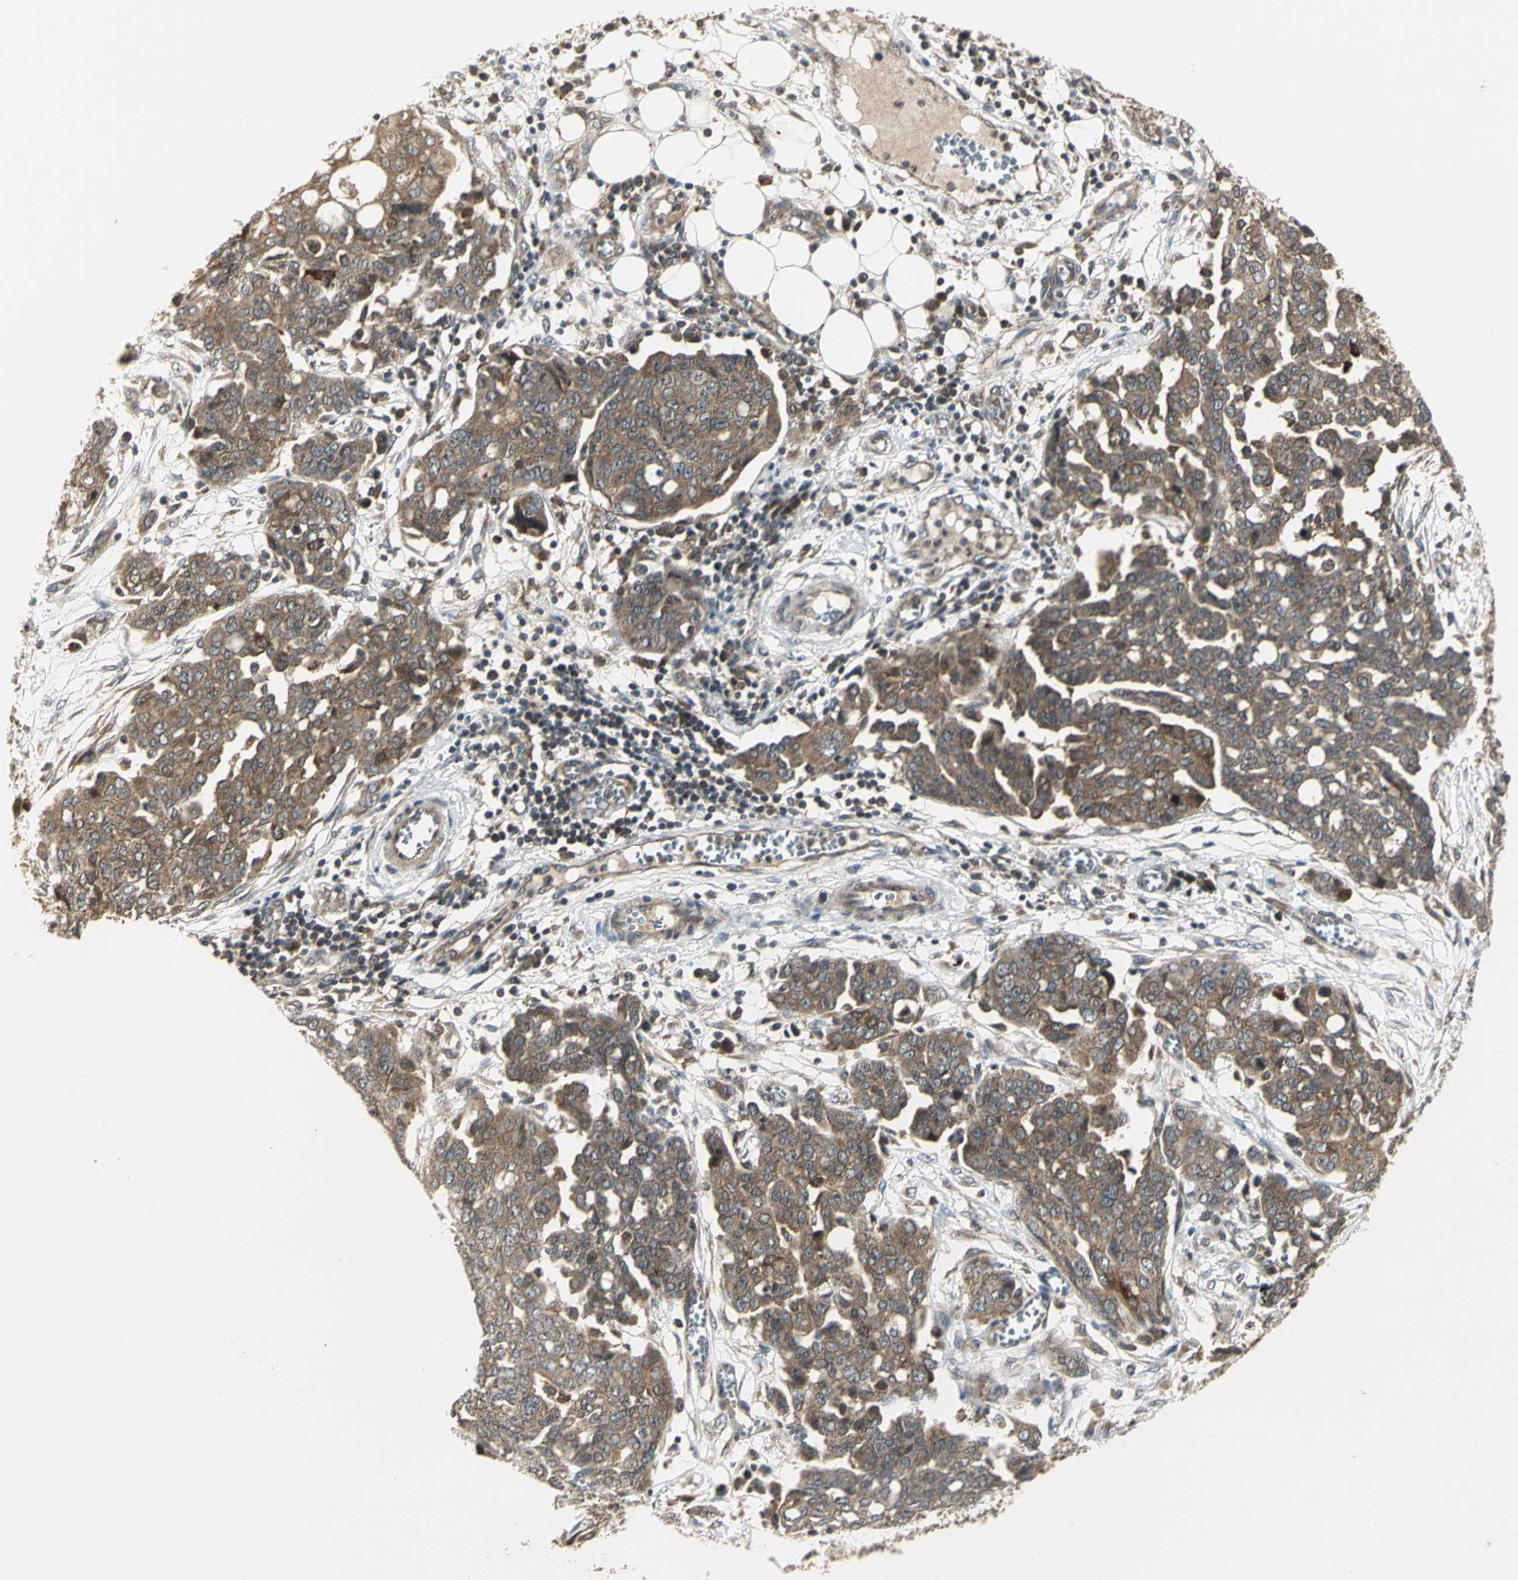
{"staining": {"intensity": "moderate", "quantity": ">75%", "location": "cytoplasmic/membranous"}, "tissue": "ovarian cancer", "cell_type": "Tumor cells", "image_type": "cancer", "snomed": [{"axis": "morphology", "description": "Cystadenocarcinoma, serous, NOS"}, {"axis": "topography", "description": "Soft tissue"}, {"axis": "topography", "description": "Ovary"}], "caption": "A medium amount of moderate cytoplasmic/membranous staining is seen in about >75% of tumor cells in ovarian cancer tissue.", "gene": "MAPK8IP3", "patient": {"sex": "female", "age": 57}}